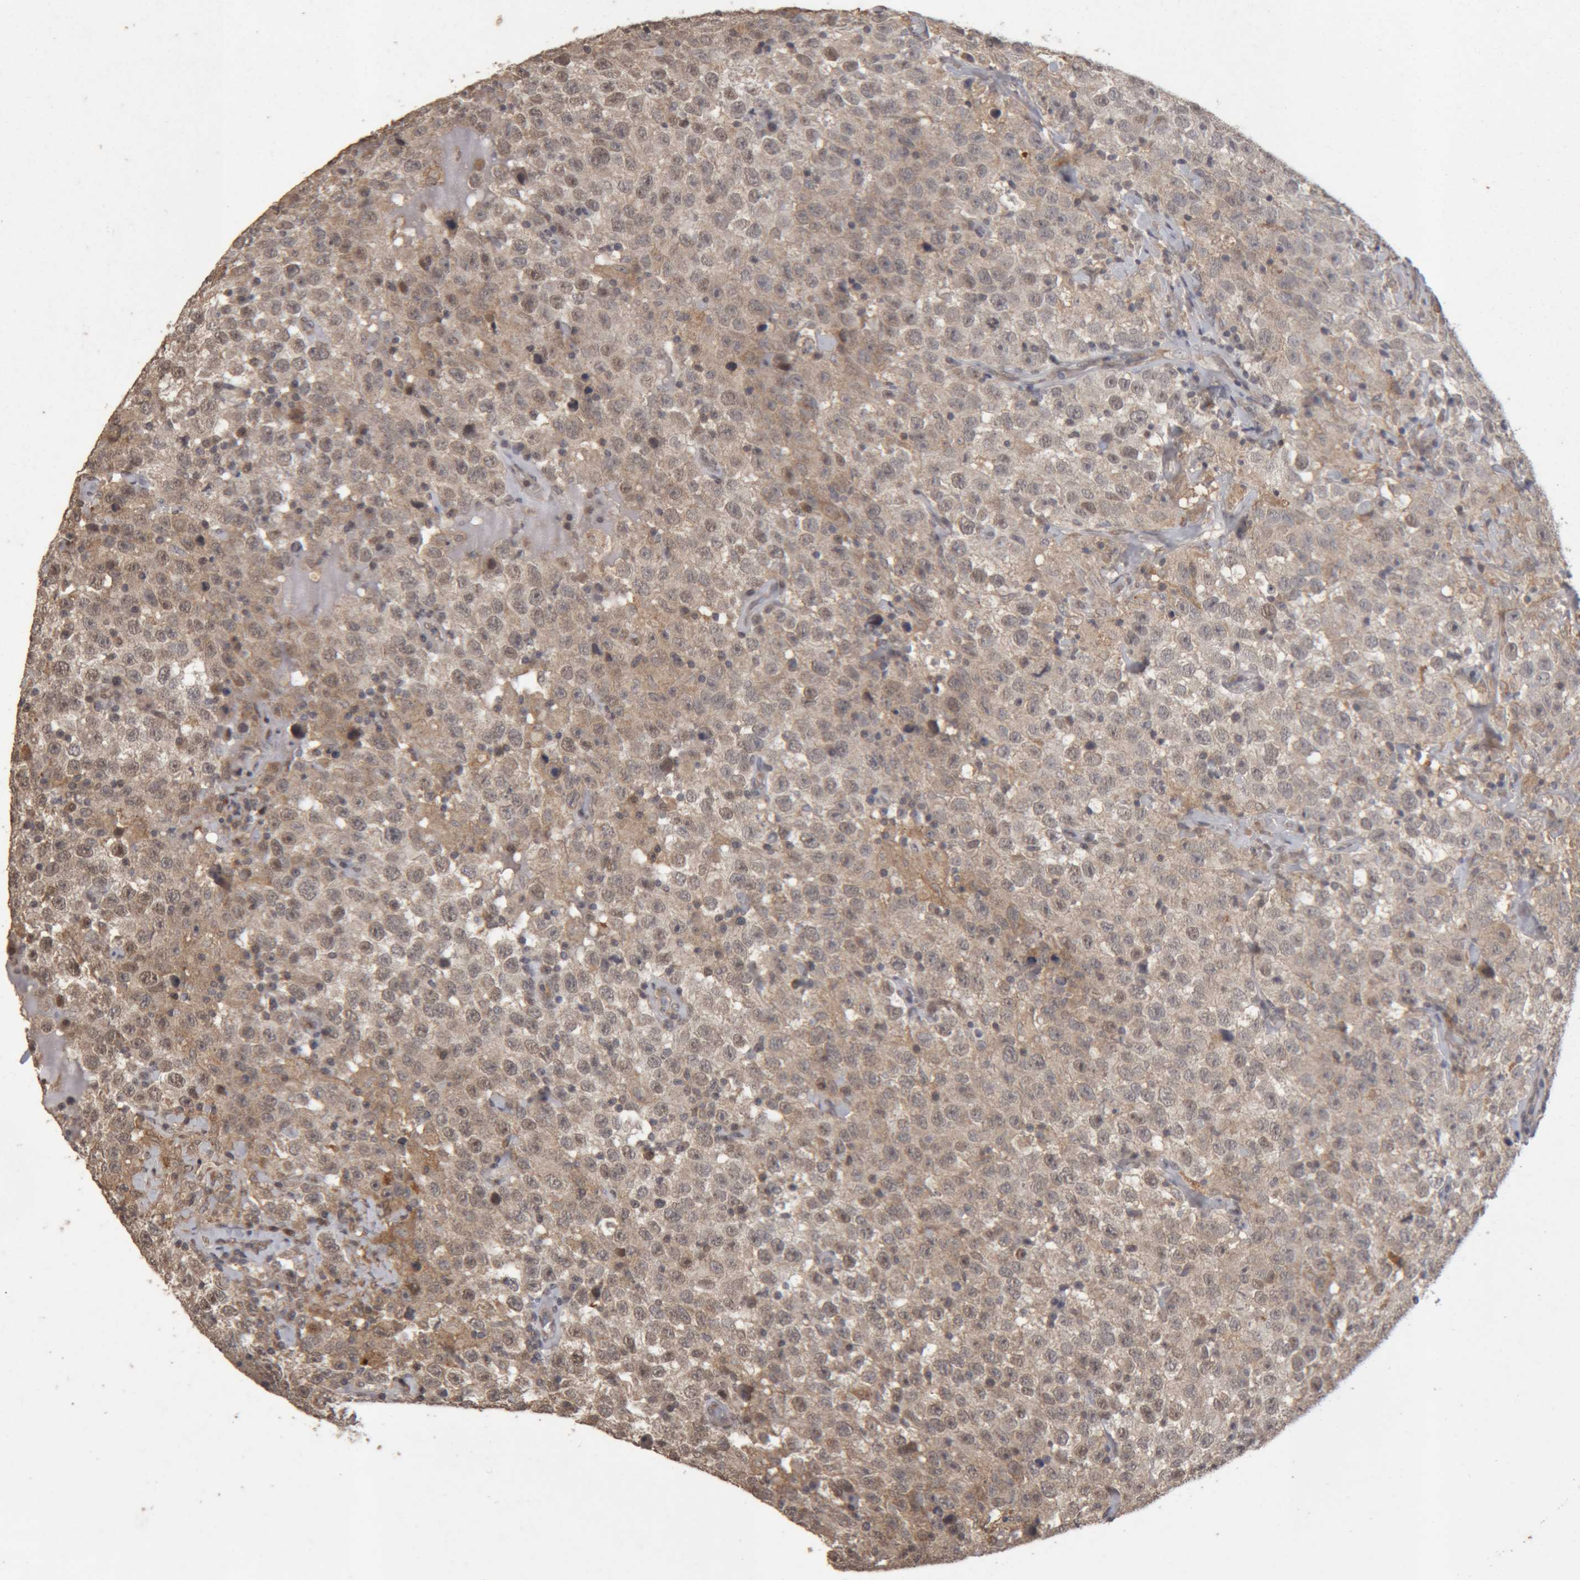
{"staining": {"intensity": "weak", "quantity": ">75%", "location": "cytoplasmic/membranous,nuclear"}, "tissue": "testis cancer", "cell_type": "Tumor cells", "image_type": "cancer", "snomed": [{"axis": "morphology", "description": "Seminoma, NOS"}, {"axis": "topography", "description": "Testis"}], "caption": "IHC (DAB) staining of testis seminoma exhibits weak cytoplasmic/membranous and nuclear protein positivity in approximately >75% of tumor cells.", "gene": "MEP1A", "patient": {"sex": "male", "age": 41}}